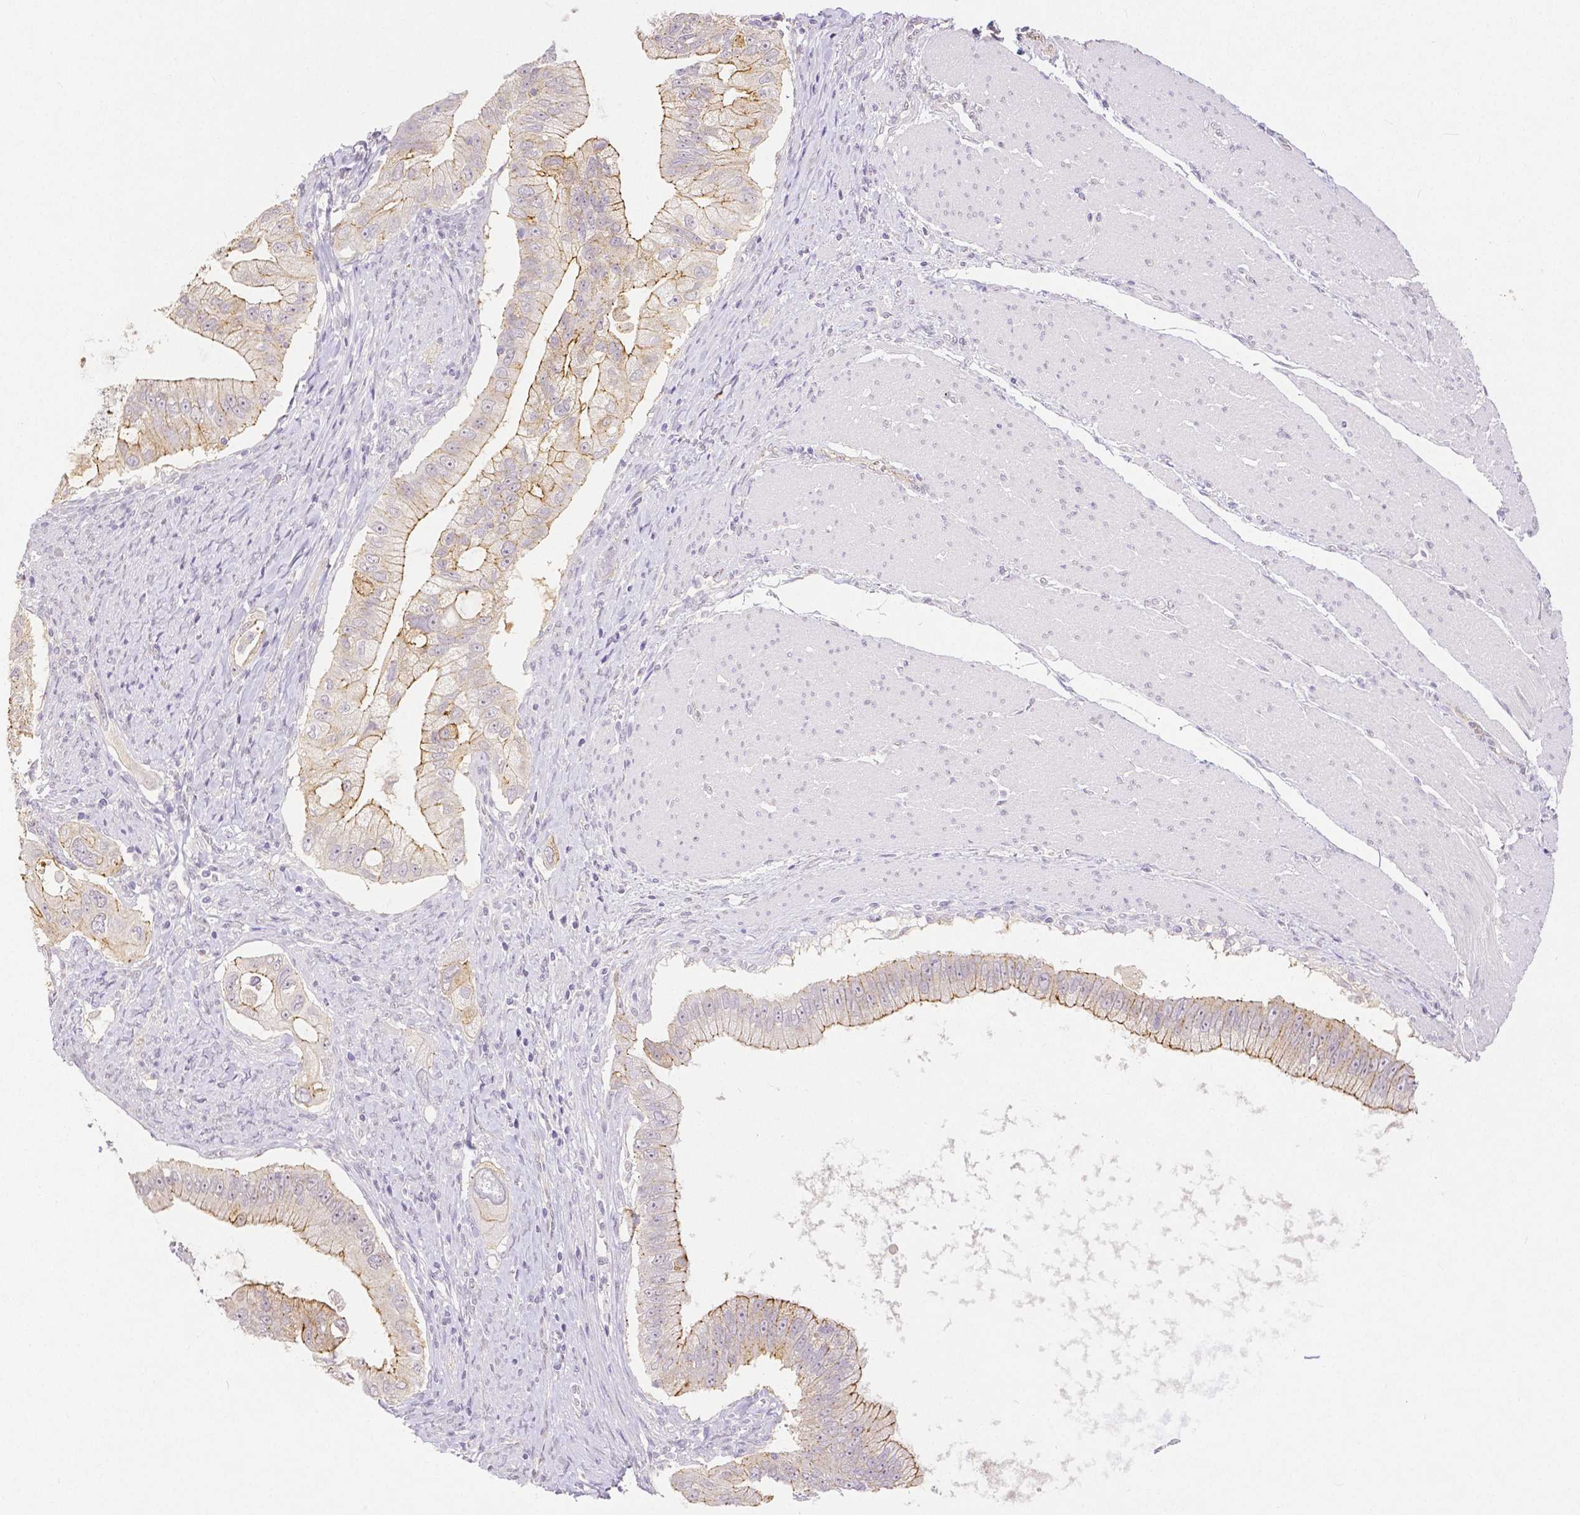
{"staining": {"intensity": "moderate", "quantity": "<25%", "location": "cytoplasmic/membranous"}, "tissue": "pancreatic cancer", "cell_type": "Tumor cells", "image_type": "cancer", "snomed": [{"axis": "morphology", "description": "Adenocarcinoma, NOS"}, {"axis": "topography", "description": "Pancreas"}], "caption": "Tumor cells exhibit low levels of moderate cytoplasmic/membranous positivity in approximately <25% of cells in pancreatic cancer.", "gene": "OCLN", "patient": {"sex": "male", "age": 70}}